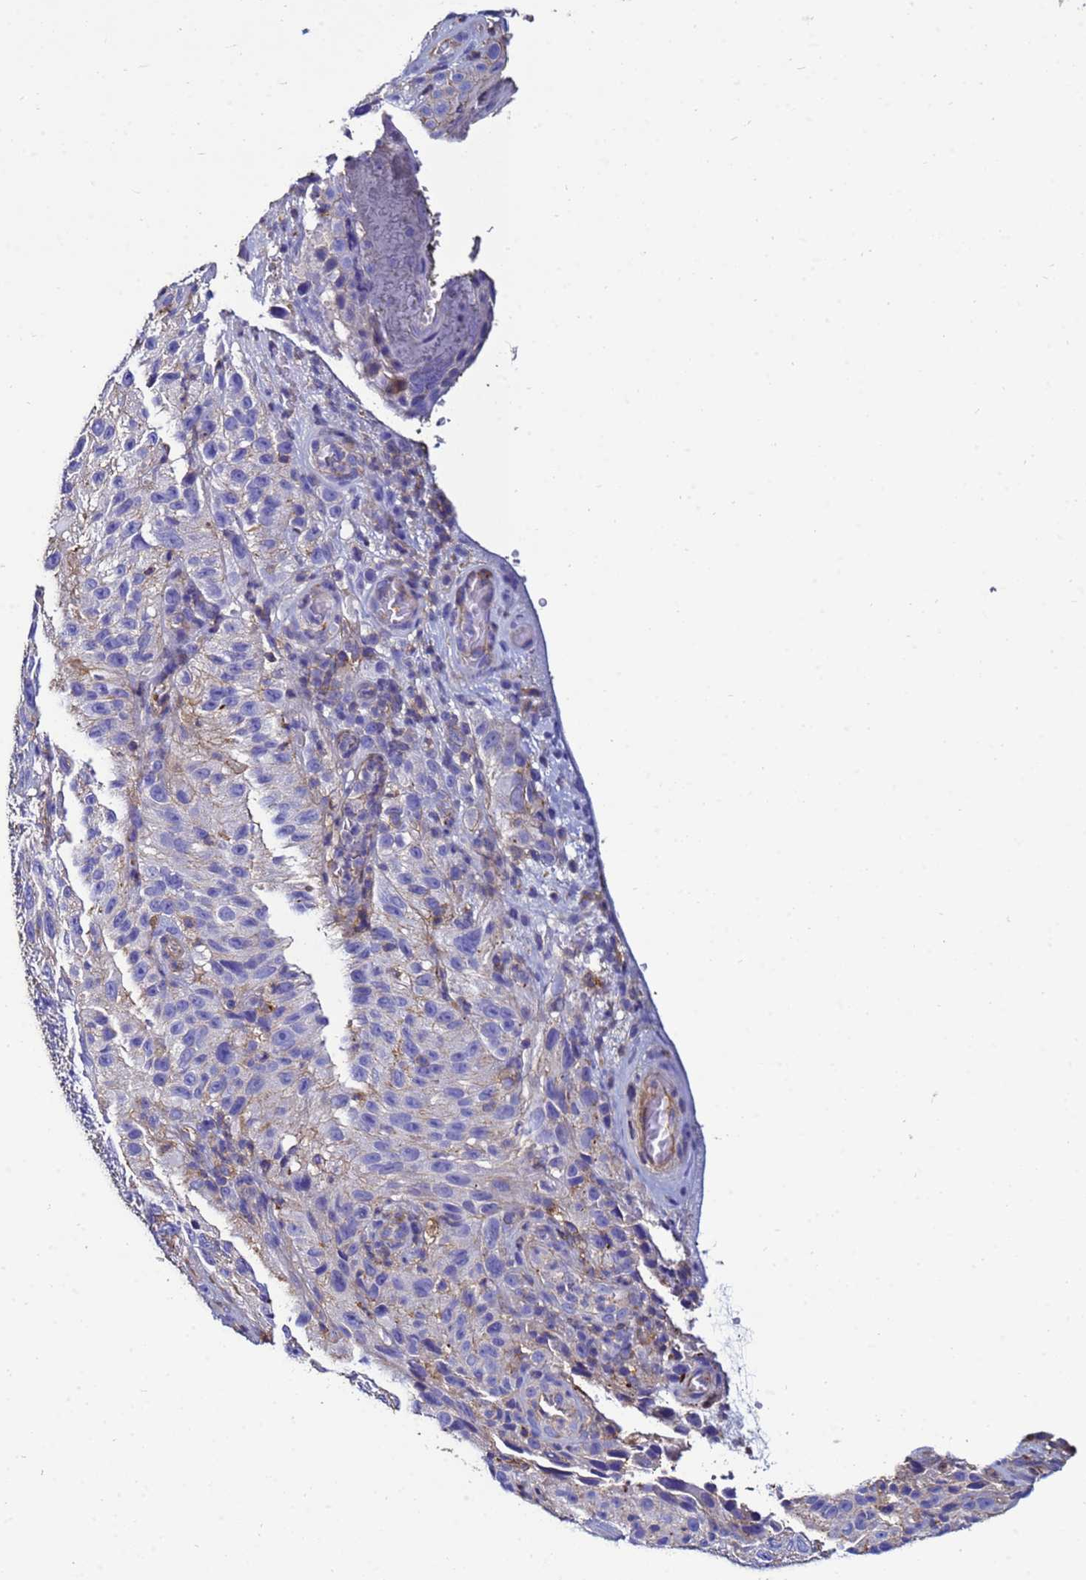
{"staining": {"intensity": "negative", "quantity": "none", "location": "none"}, "tissue": "melanoma", "cell_type": "Tumor cells", "image_type": "cancer", "snomed": [{"axis": "morphology", "description": "Malignant melanoma, NOS"}, {"axis": "topography", "description": "Skin"}], "caption": "IHC histopathology image of human melanoma stained for a protein (brown), which exhibits no staining in tumor cells.", "gene": "ACTB", "patient": {"sex": "female", "age": 96}}